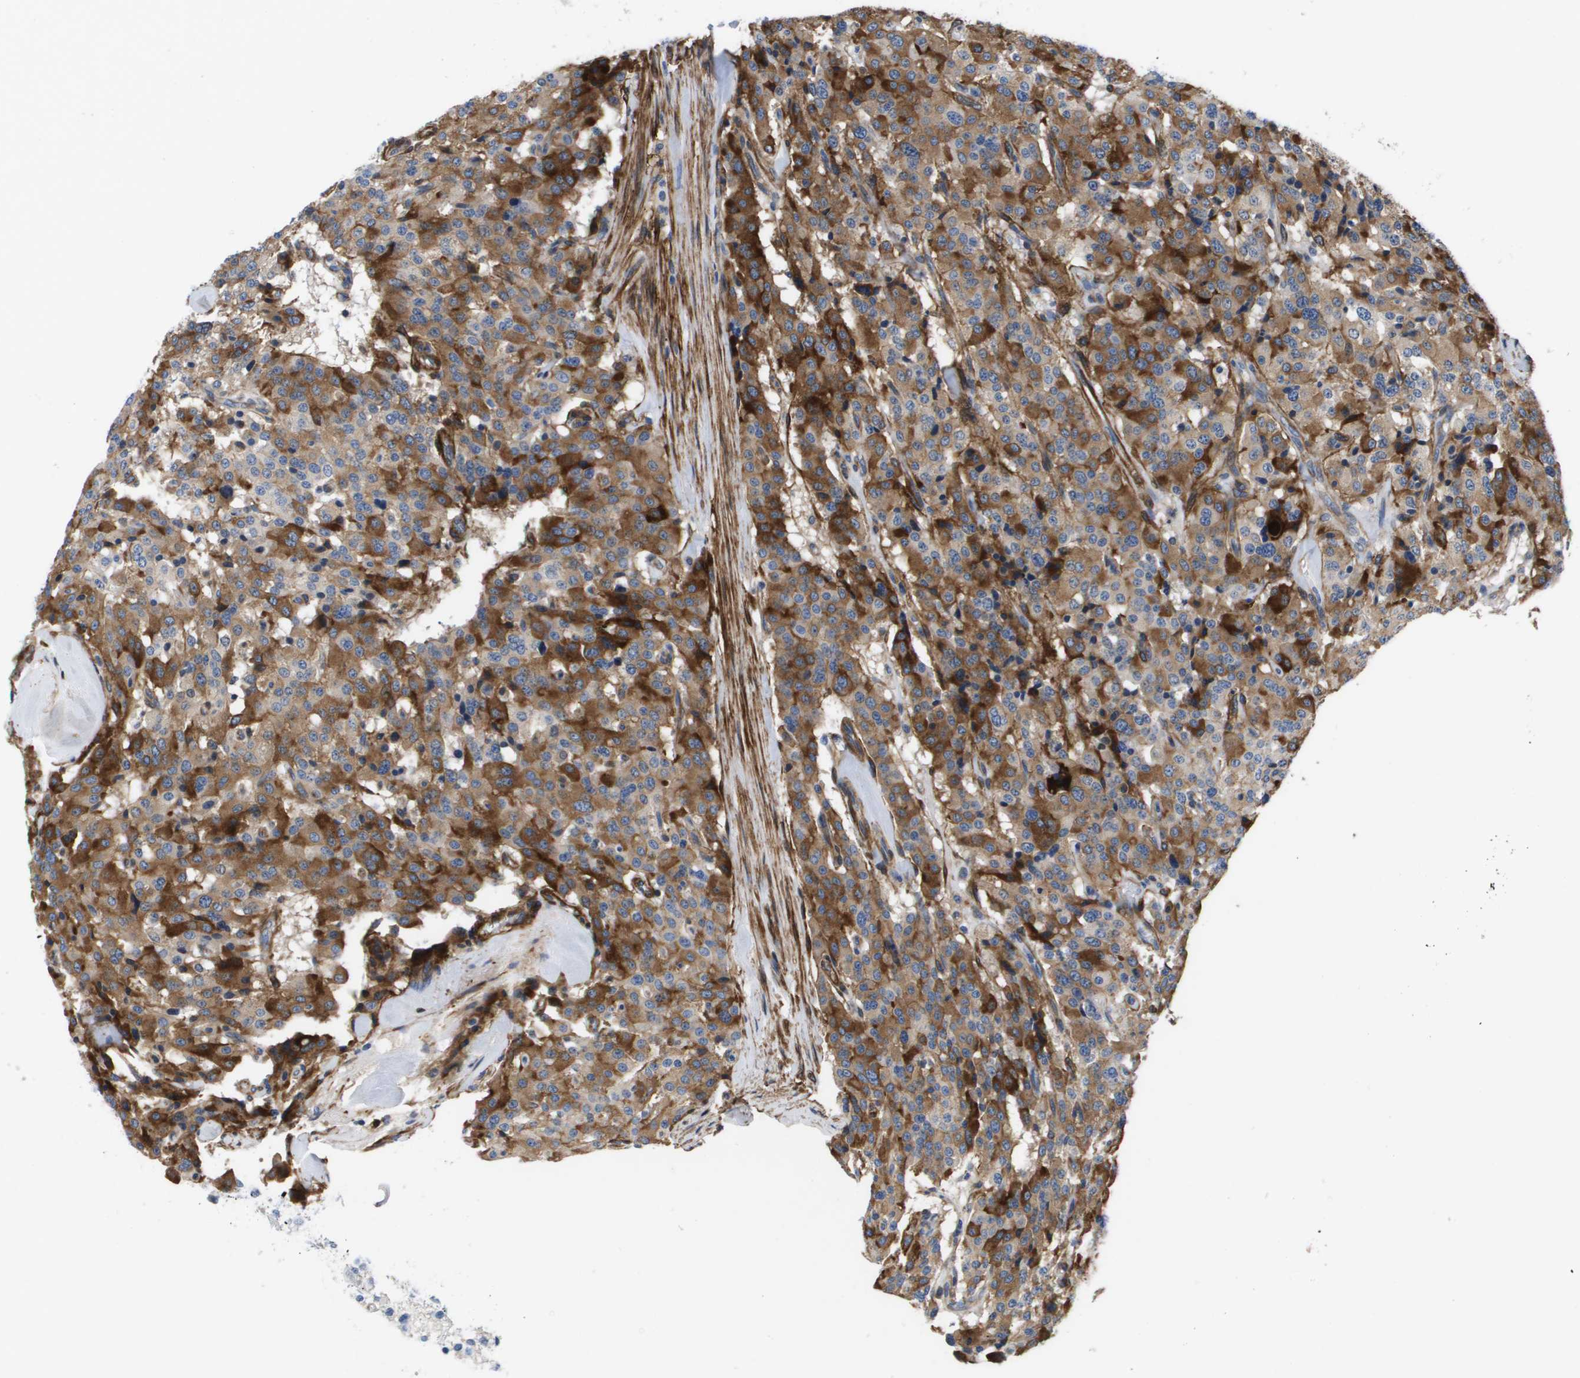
{"staining": {"intensity": "strong", "quantity": "25%-75%", "location": "cytoplasmic/membranous"}, "tissue": "carcinoid", "cell_type": "Tumor cells", "image_type": "cancer", "snomed": [{"axis": "morphology", "description": "Carcinoid, malignant, NOS"}, {"axis": "topography", "description": "Lung"}], "caption": "High-magnification brightfield microscopy of carcinoid stained with DAB (brown) and counterstained with hematoxylin (blue). tumor cells exhibit strong cytoplasmic/membranous staining is seen in about25%-75% of cells.", "gene": "LPP", "patient": {"sex": "male", "age": 30}}